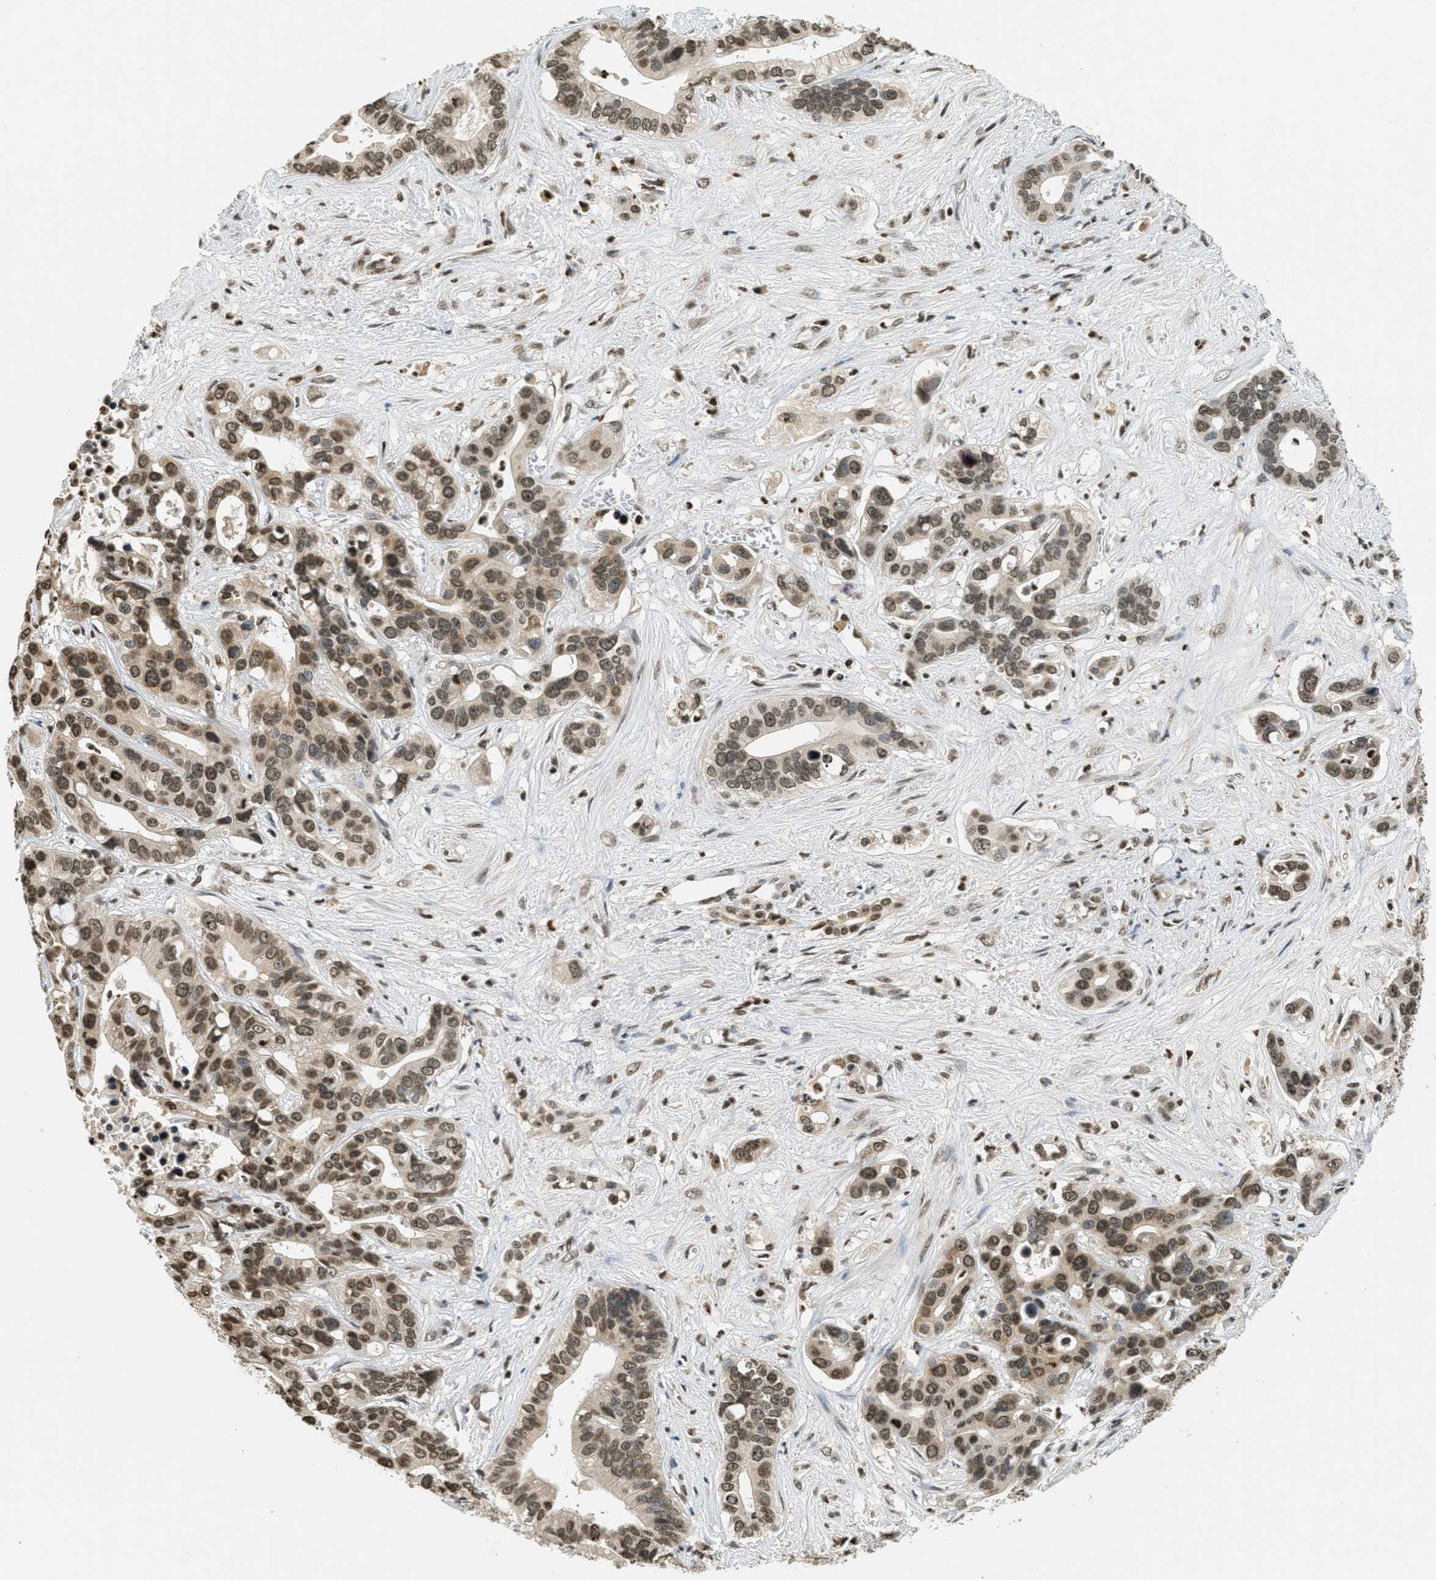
{"staining": {"intensity": "moderate", "quantity": ">75%", "location": "nuclear"}, "tissue": "liver cancer", "cell_type": "Tumor cells", "image_type": "cancer", "snomed": [{"axis": "morphology", "description": "Cholangiocarcinoma"}, {"axis": "topography", "description": "Liver"}], "caption": "High-power microscopy captured an immunohistochemistry photomicrograph of liver cancer, revealing moderate nuclear expression in about >75% of tumor cells.", "gene": "LDB2", "patient": {"sex": "female", "age": 65}}